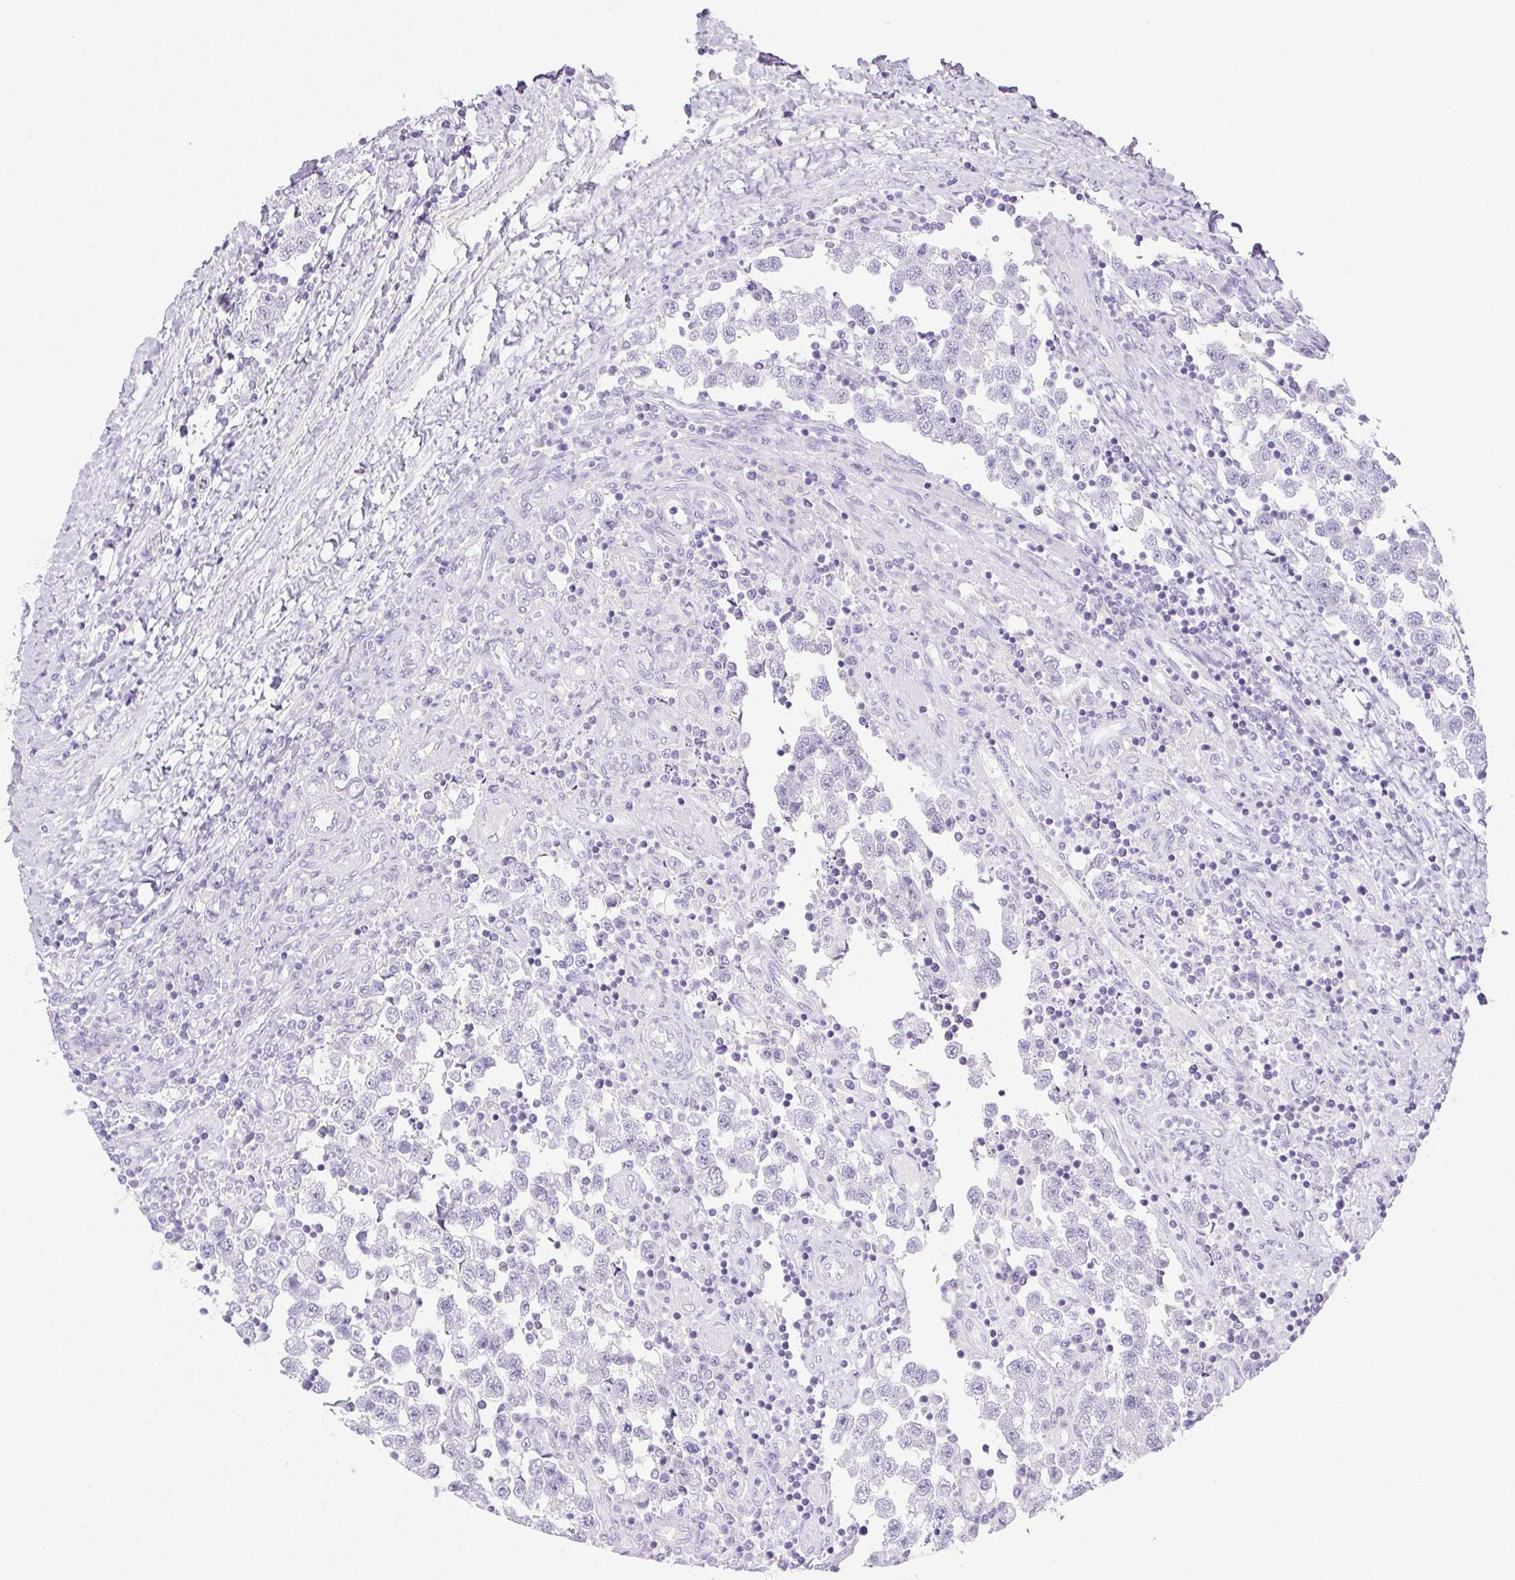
{"staining": {"intensity": "negative", "quantity": "none", "location": "none"}, "tissue": "testis cancer", "cell_type": "Tumor cells", "image_type": "cancer", "snomed": [{"axis": "morphology", "description": "Seminoma, NOS"}, {"axis": "topography", "description": "Testis"}], "caption": "The histopathology image exhibits no staining of tumor cells in seminoma (testis). (DAB immunohistochemistry visualized using brightfield microscopy, high magnification).", "gene": "PAPPA2", "patient": {"sex": "male", "age": 34}}